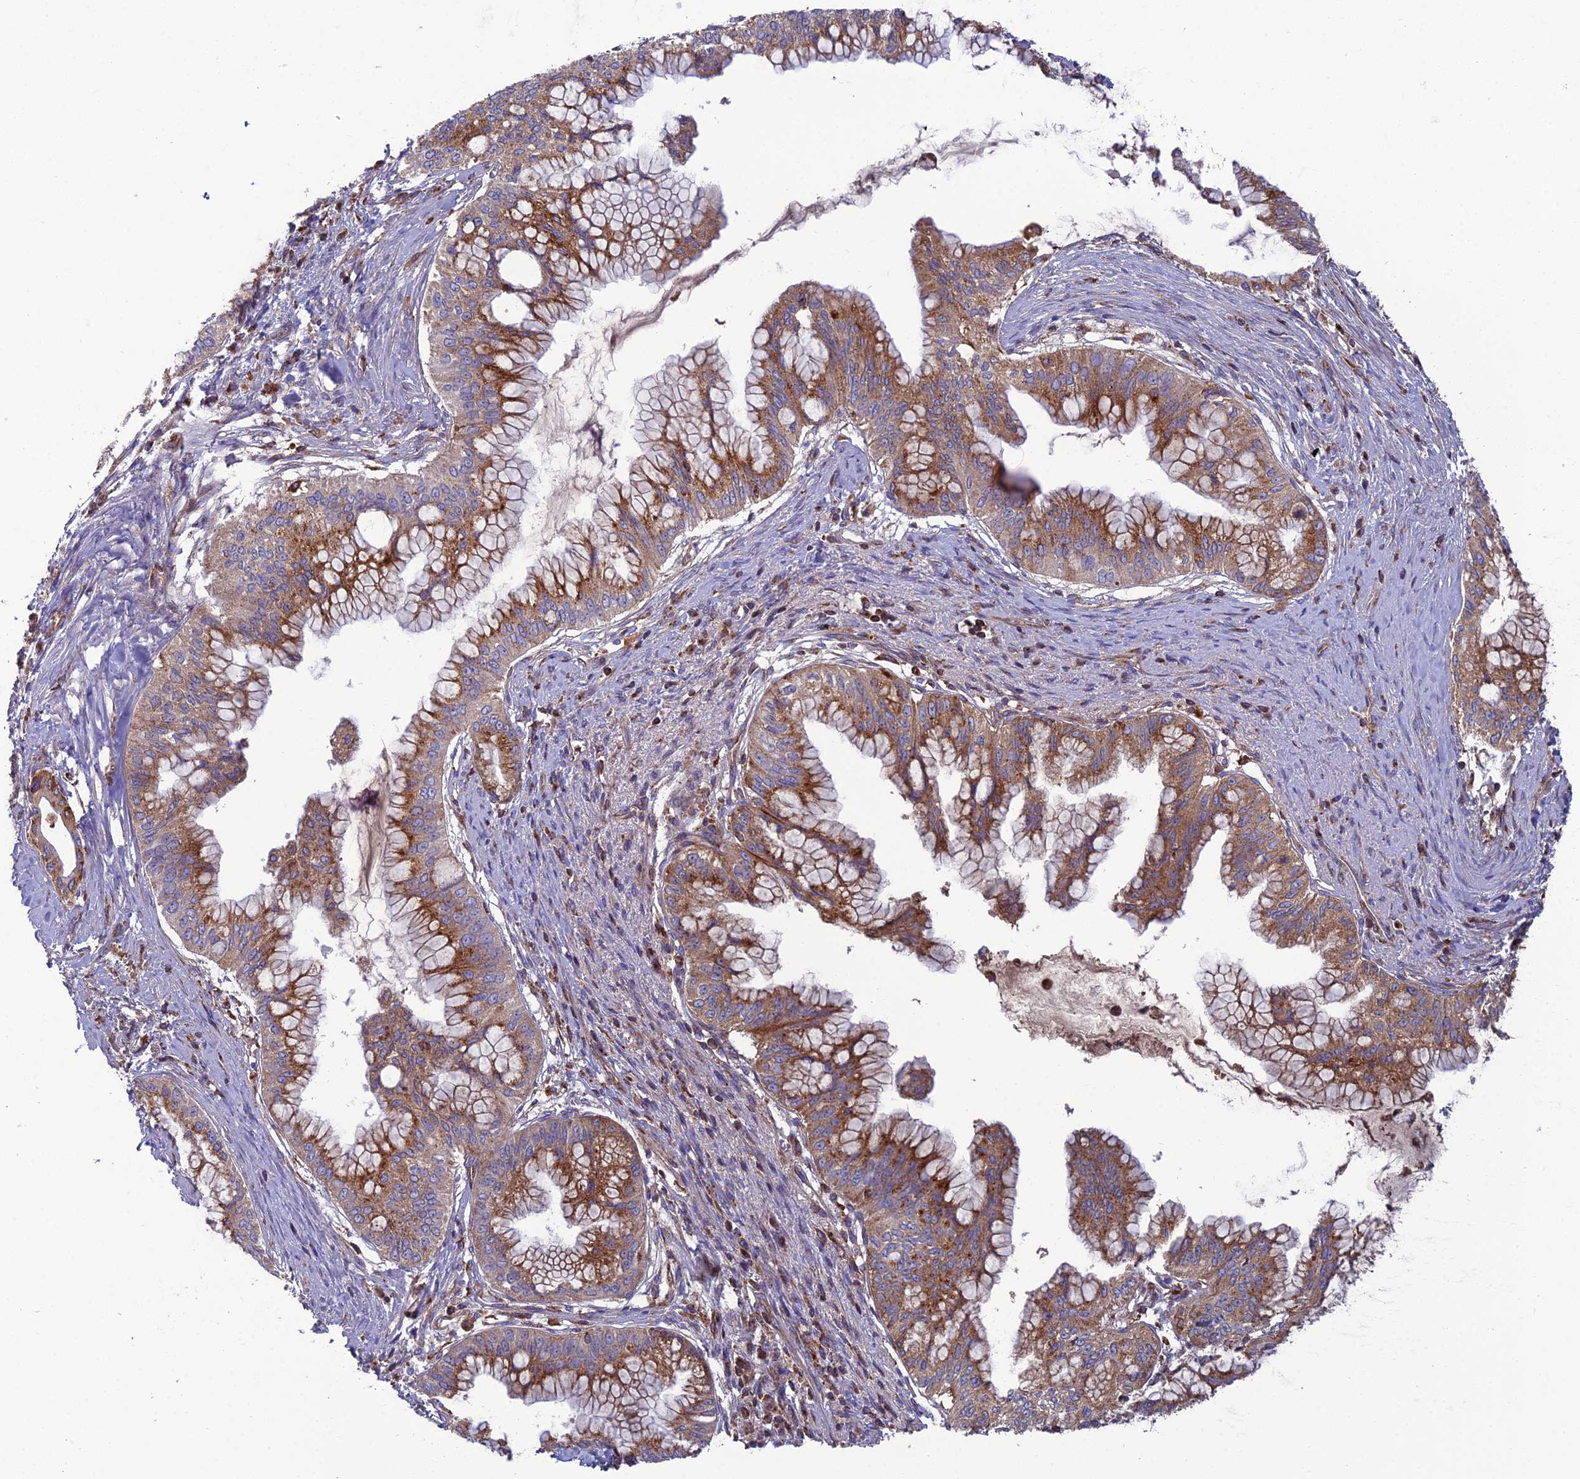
{"staining": {"intensity": "moderate", "quantity": ">75%", "location": "cytoplasmic/membranous"}, "tissue": "pancreatic cancer", "cell_type": "Tumor cells", "image_type": "cancer", "snomed": [{"axis": "morphology", "description": "Adenocarcinoma, NOS"}, {"axis": "topography", "description": "Pancreas"}], "caption": "A photomicrograph showing moderate cytoplasmic/membranous positivity in approximately >75% of tumor cells in adenocarcinoma (pancreatic), as visualized by brown immunohistochemical staining.", "gene": "LNPEP", "patient": {"sex": "male", "age": 46}}